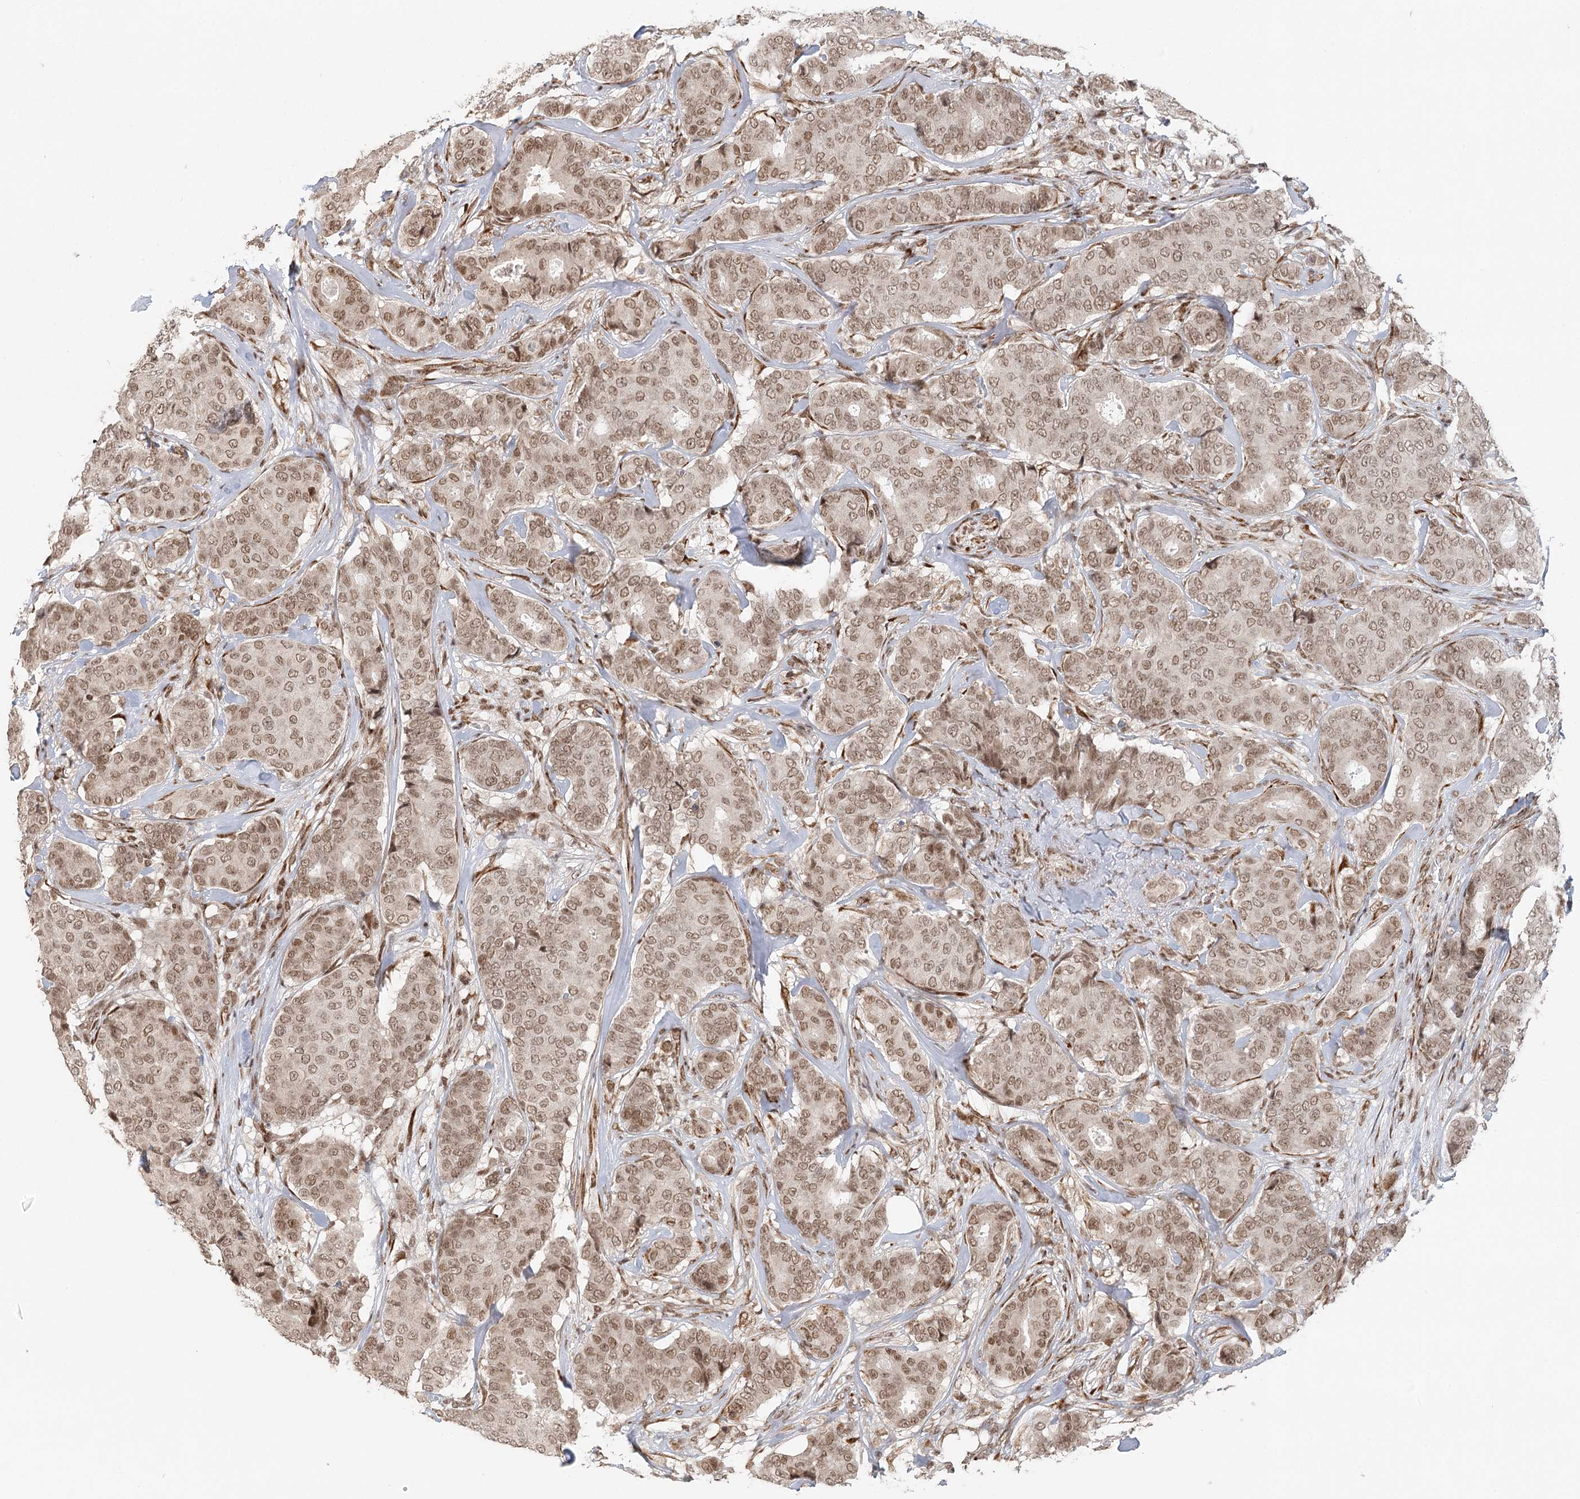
{"staining": {"intensity": "moderate", "quantity": ">75%", "location": "nuclear"}, "tissue": "breast cancer", "cell_type": "Tumor cells", "image_type": "cancer", "snomed": [{"axis": "morphology", "description": "Duct carcinoma"}, {"axis": "topography", "description": "Breast"}], "caption": "An immunohistochemistry histopathology image of tumor tissue is shown. Protein staining in brown shows moderate nuclear positivity in breast intraductal carcinoma within tumor cells. (DAB IHC, brown staining for protein, blue staining for nuclei).", "gene": "BNIP5", "patient": {"sex": "female", "age": 75}}